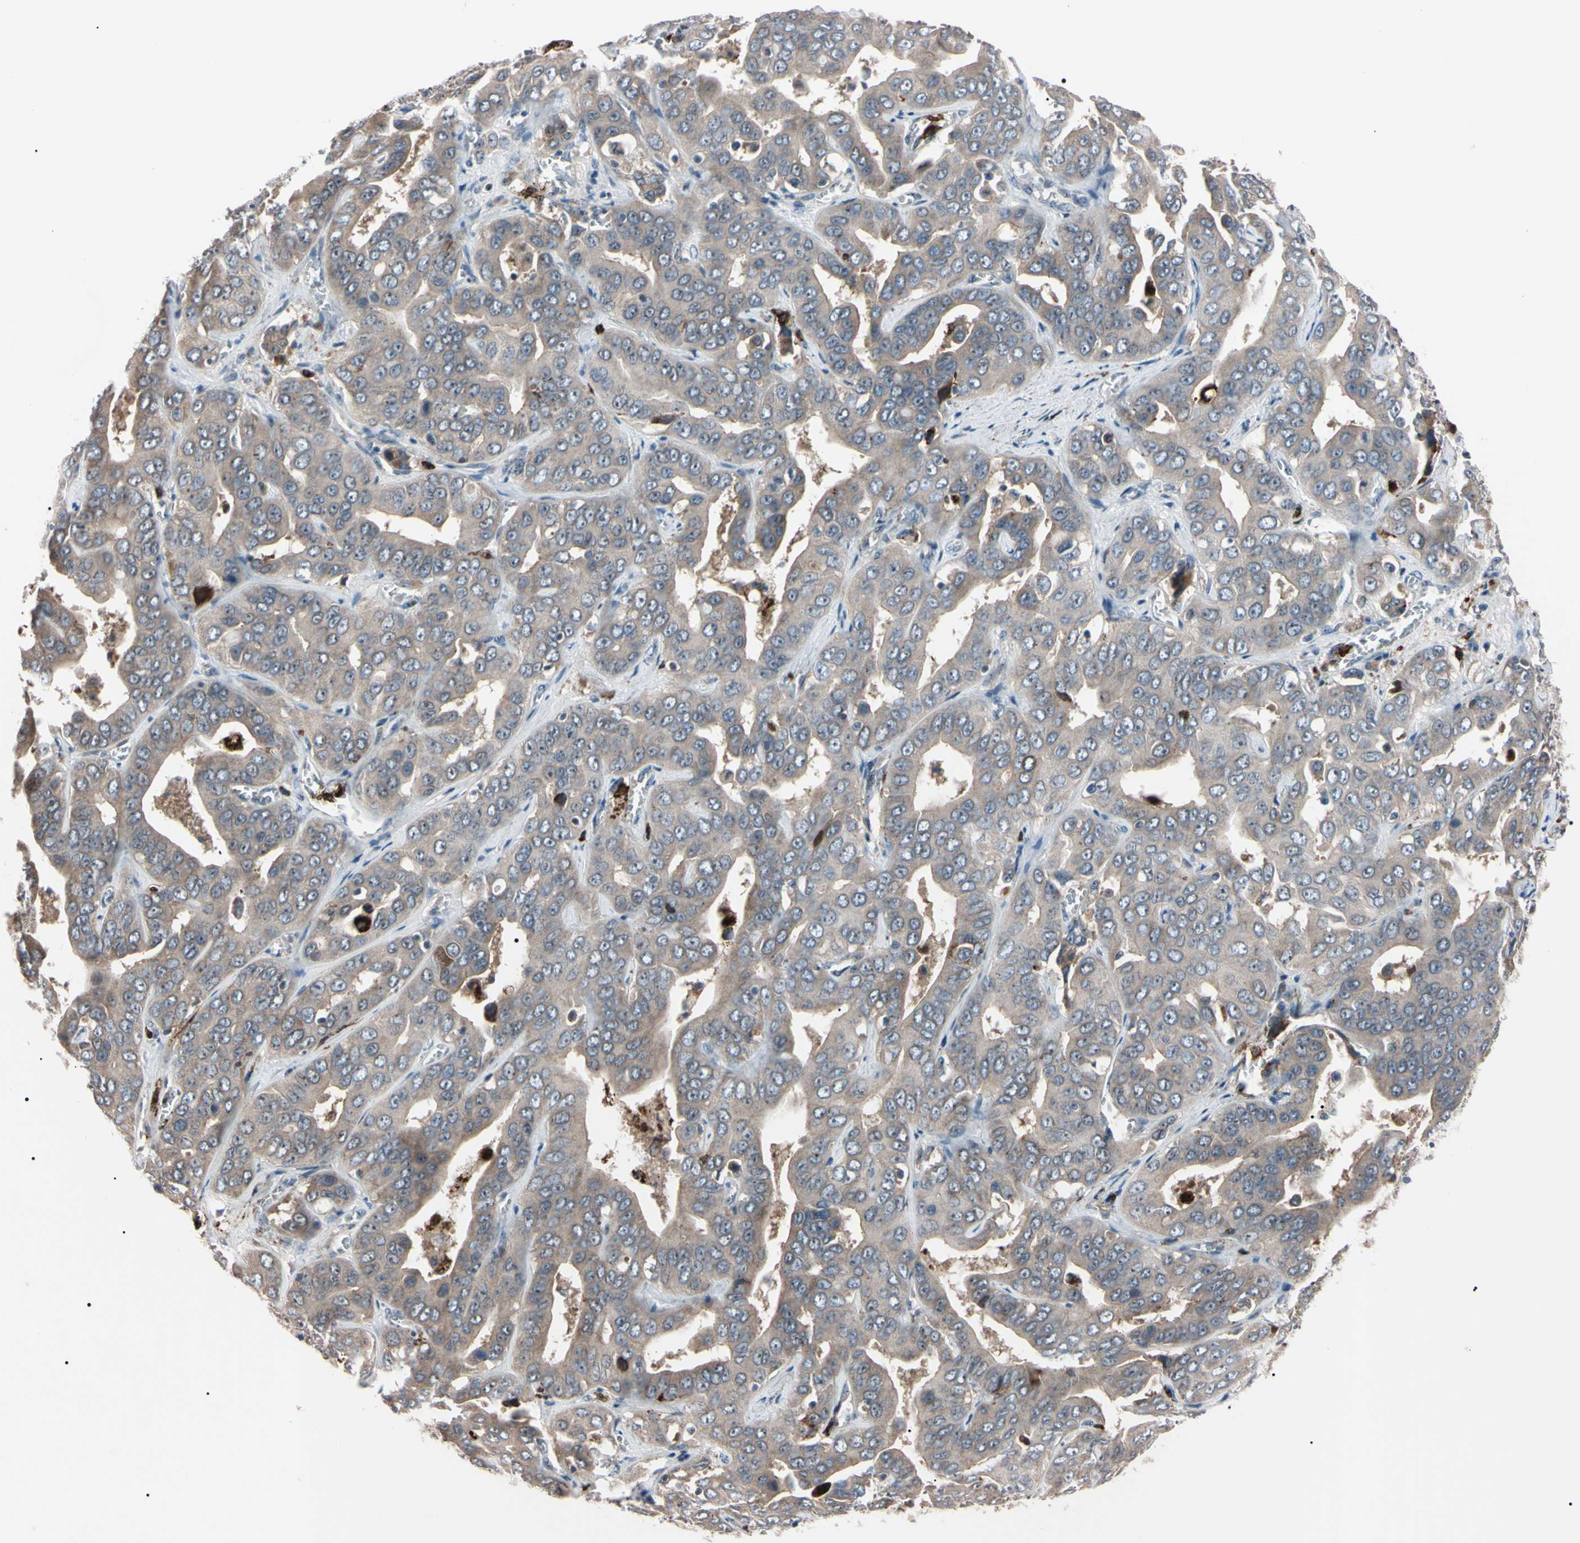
{"staining": {"intensity": "weak", "quantity": ">75%", "location": "cytoplasmic/membranous"}, "tissue": "liver cancer", "cell_type": "Tumor cells", "image_type": "cancer", "snomed": [{"axis": "morphology", "description": "Cholangiocarcinoma"}, {"axis": "topography", "description": "Liver"}], "caption": "High-power microscopy captured an immunohistochemistry micrograph of cholangiocarcinoma (liver), revealing weak cytoplasmic/membranous expression in about >75% of tumor cells.", "gene": "TRAF5", "patient": {"sex": "female", "age": 52}}